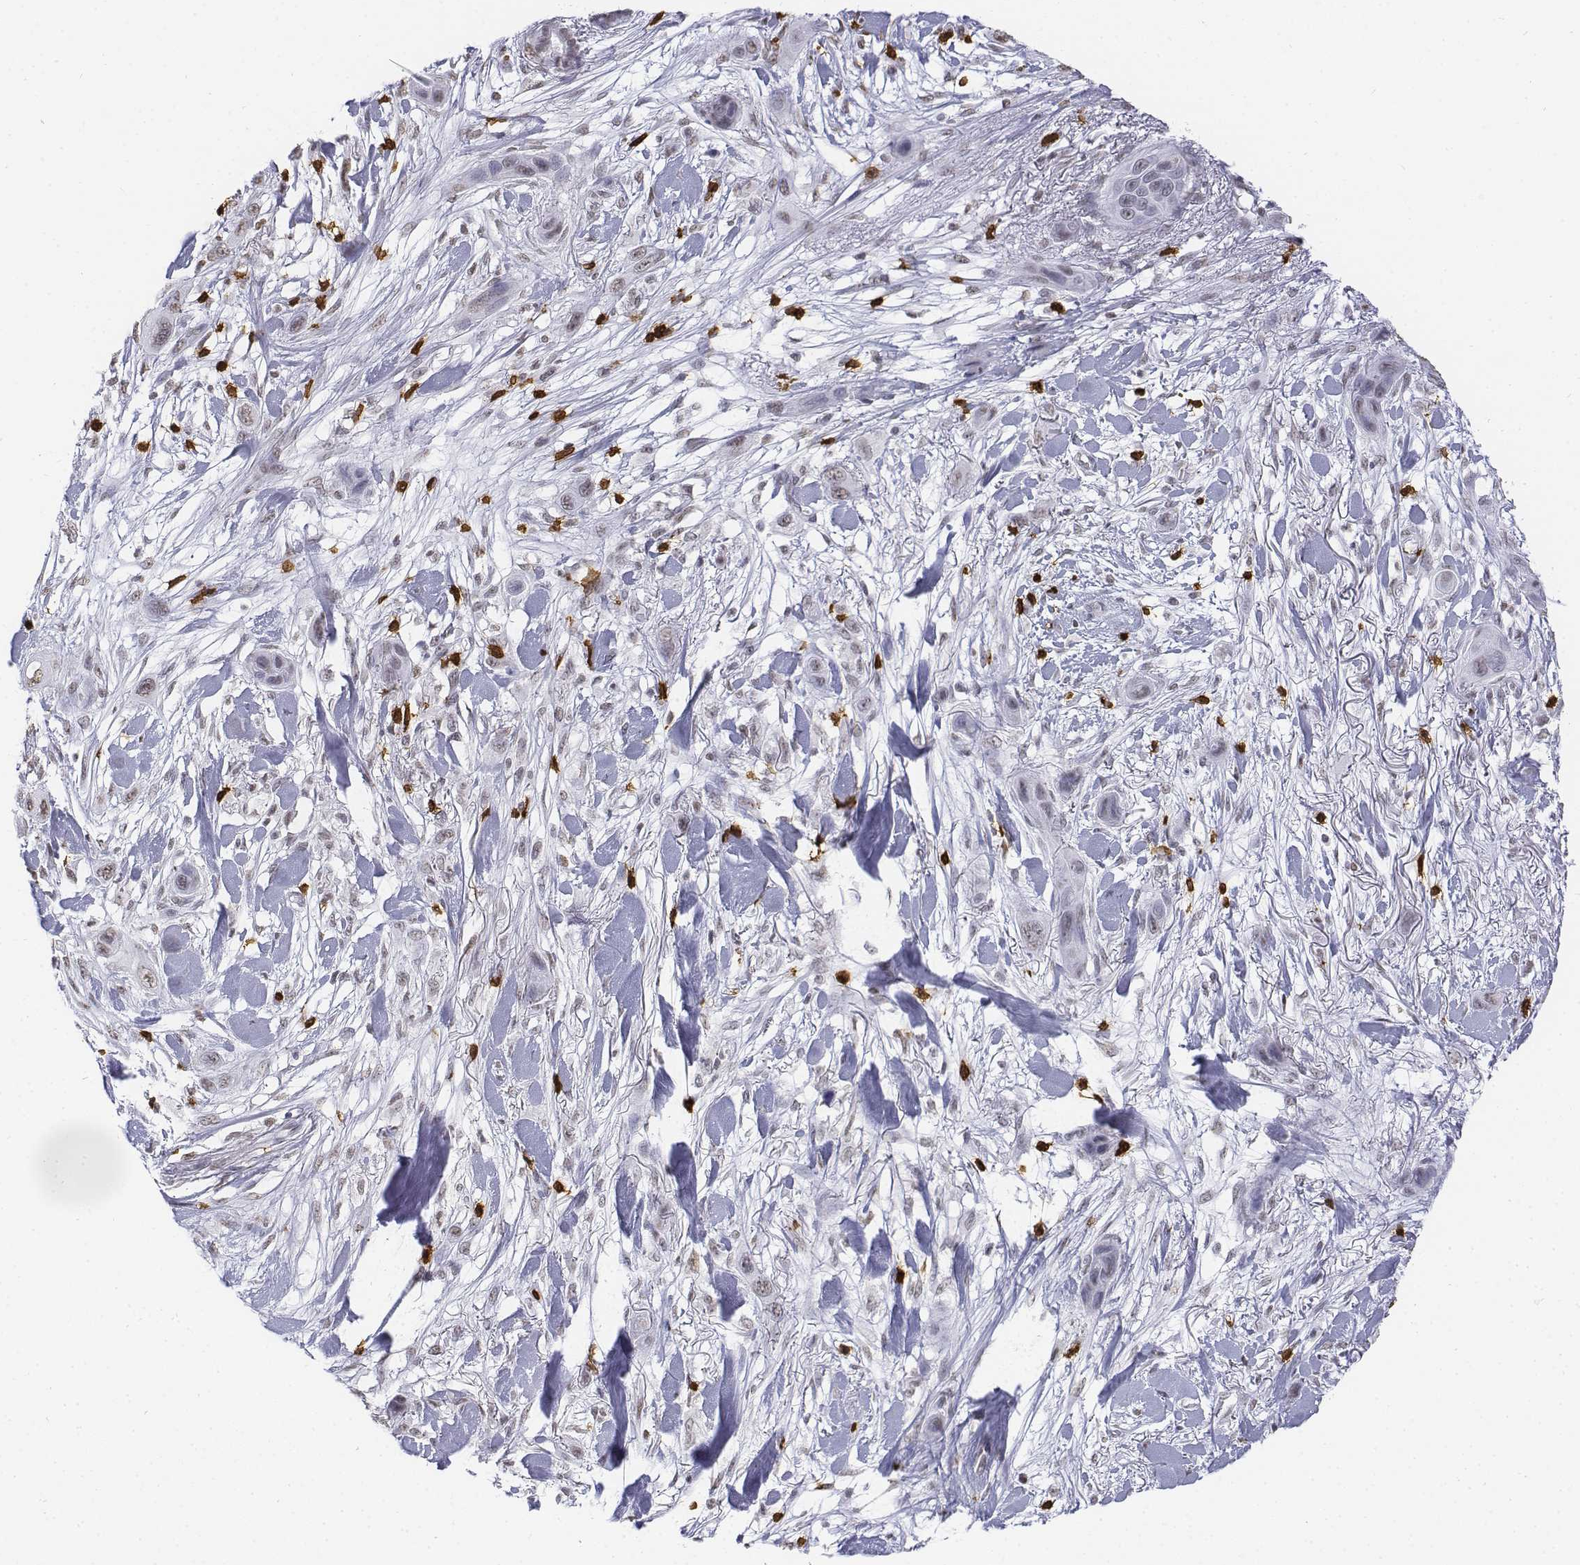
{"staining": {"intensity": "negative", "quantity": "none", "location": "none"}, "tissue": "skin cancer", "cell_type": "Tumor cells", "image_type": "cancer", "snomed": [{"axis": "morphology", "description": "Squamous cell carcinoma, NOS"}, {"axis": "topography", "description": "Skin"}], "caption": "The photomicrograph demonstrates no staining of tumor cells in skin squamous cell carcinoma.", "gene": "CD3E", "patient": {"sex": "male", "age": 79}}